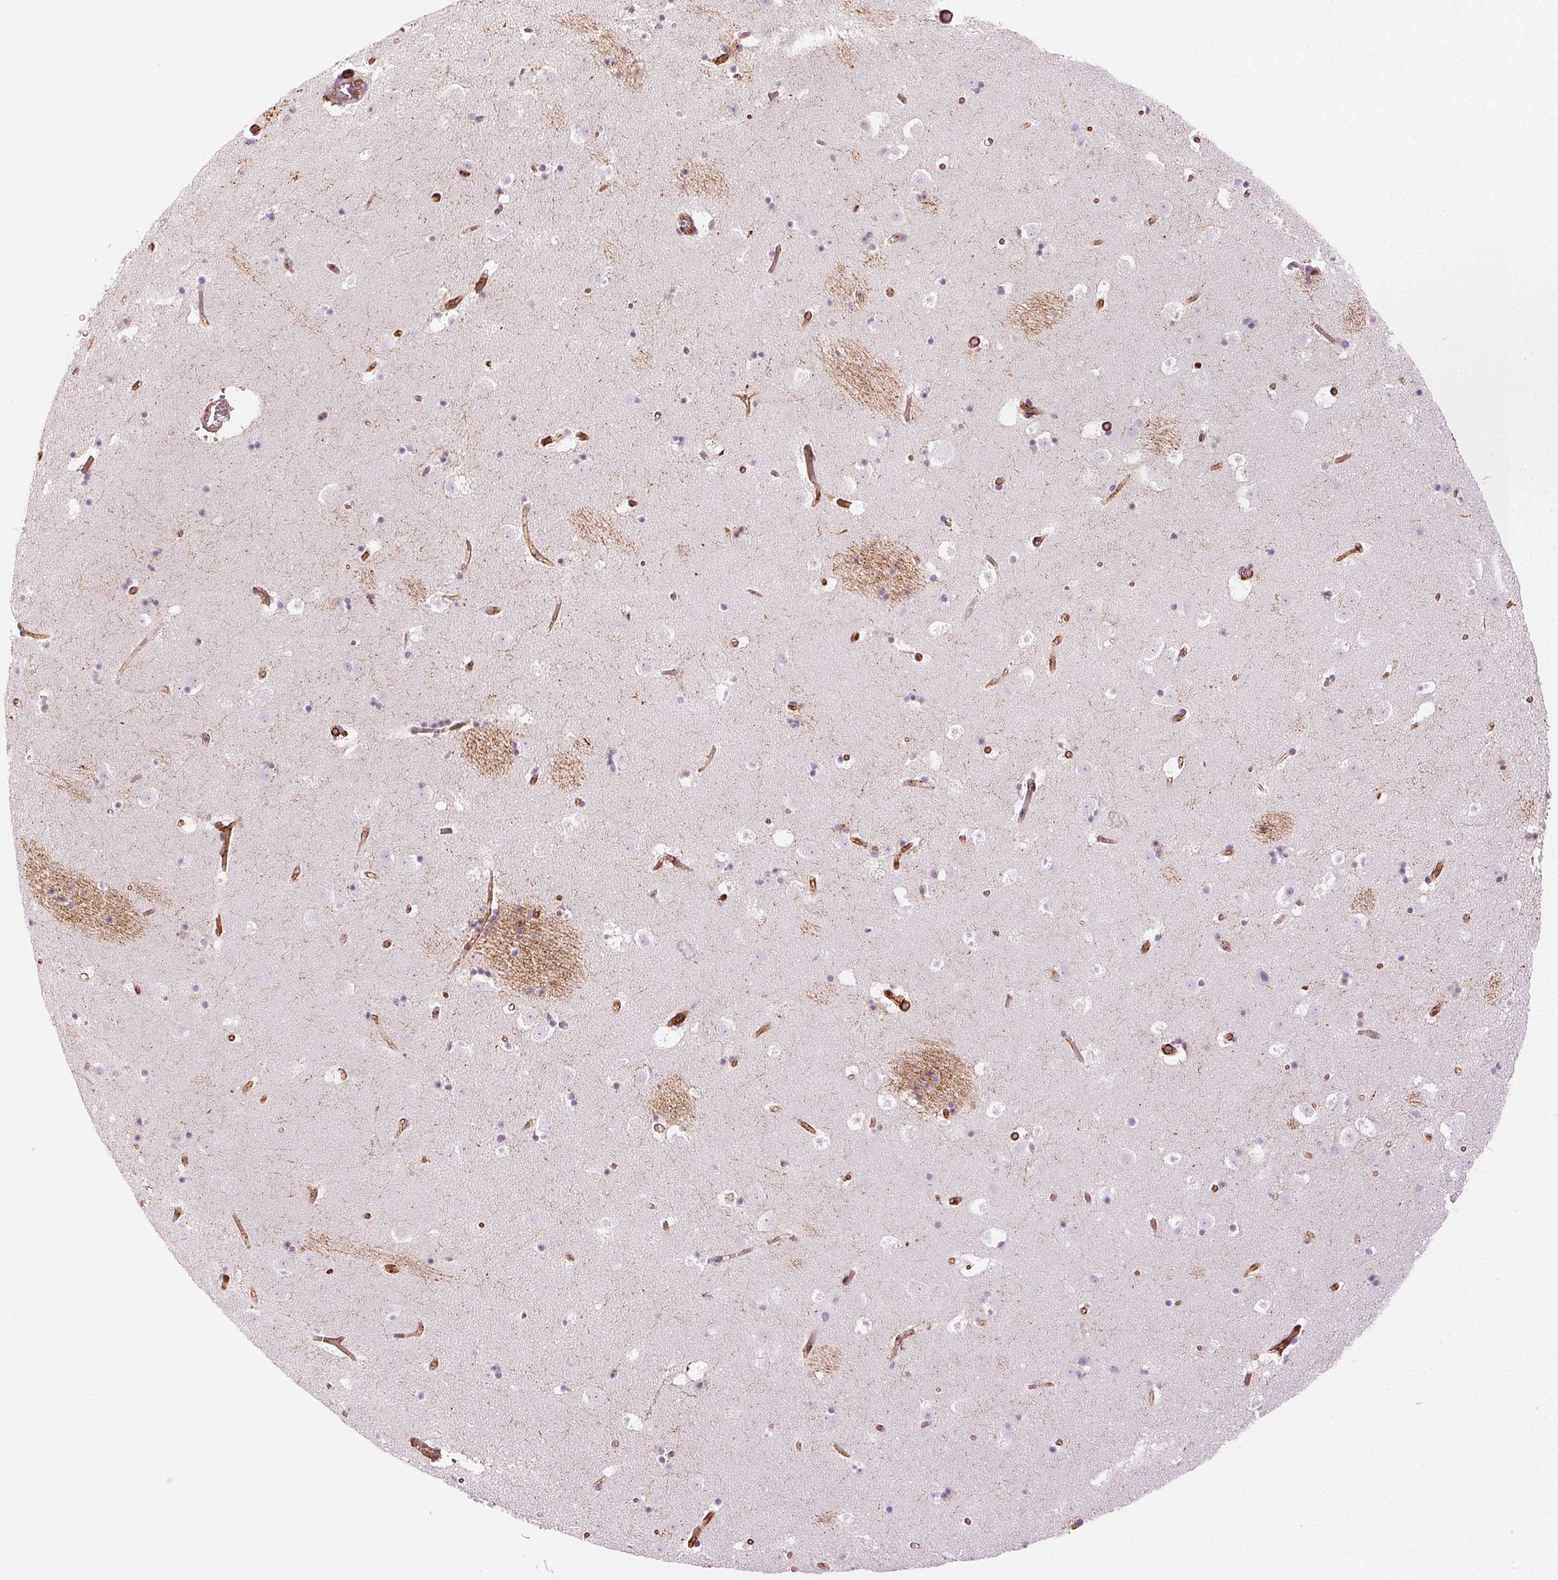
{"staining": {"intensity": "negative", "quantity": "none", "location": "none"}, "tissue": "caudate", "cell_type": "Glial cells", "image_type": "normal", "snomed": [{"axis": "morphology", "description": "Normal tissue, NOS"}, {"axis": "topography", "description": "Lateral ventricle wall"}], "caption": "DAB (3,3'-diaminobenzidine) immunohistochemical staining of normal caudate exhibits no significant positivity in glial cells. (DAB (3,3'-diaminobenzidine) immunohistochemistry (IHC) visualized using brightfield microscopy, high magnification).", "gene": "AIF1L", "patient": {"sex": "female", "age": 42}}